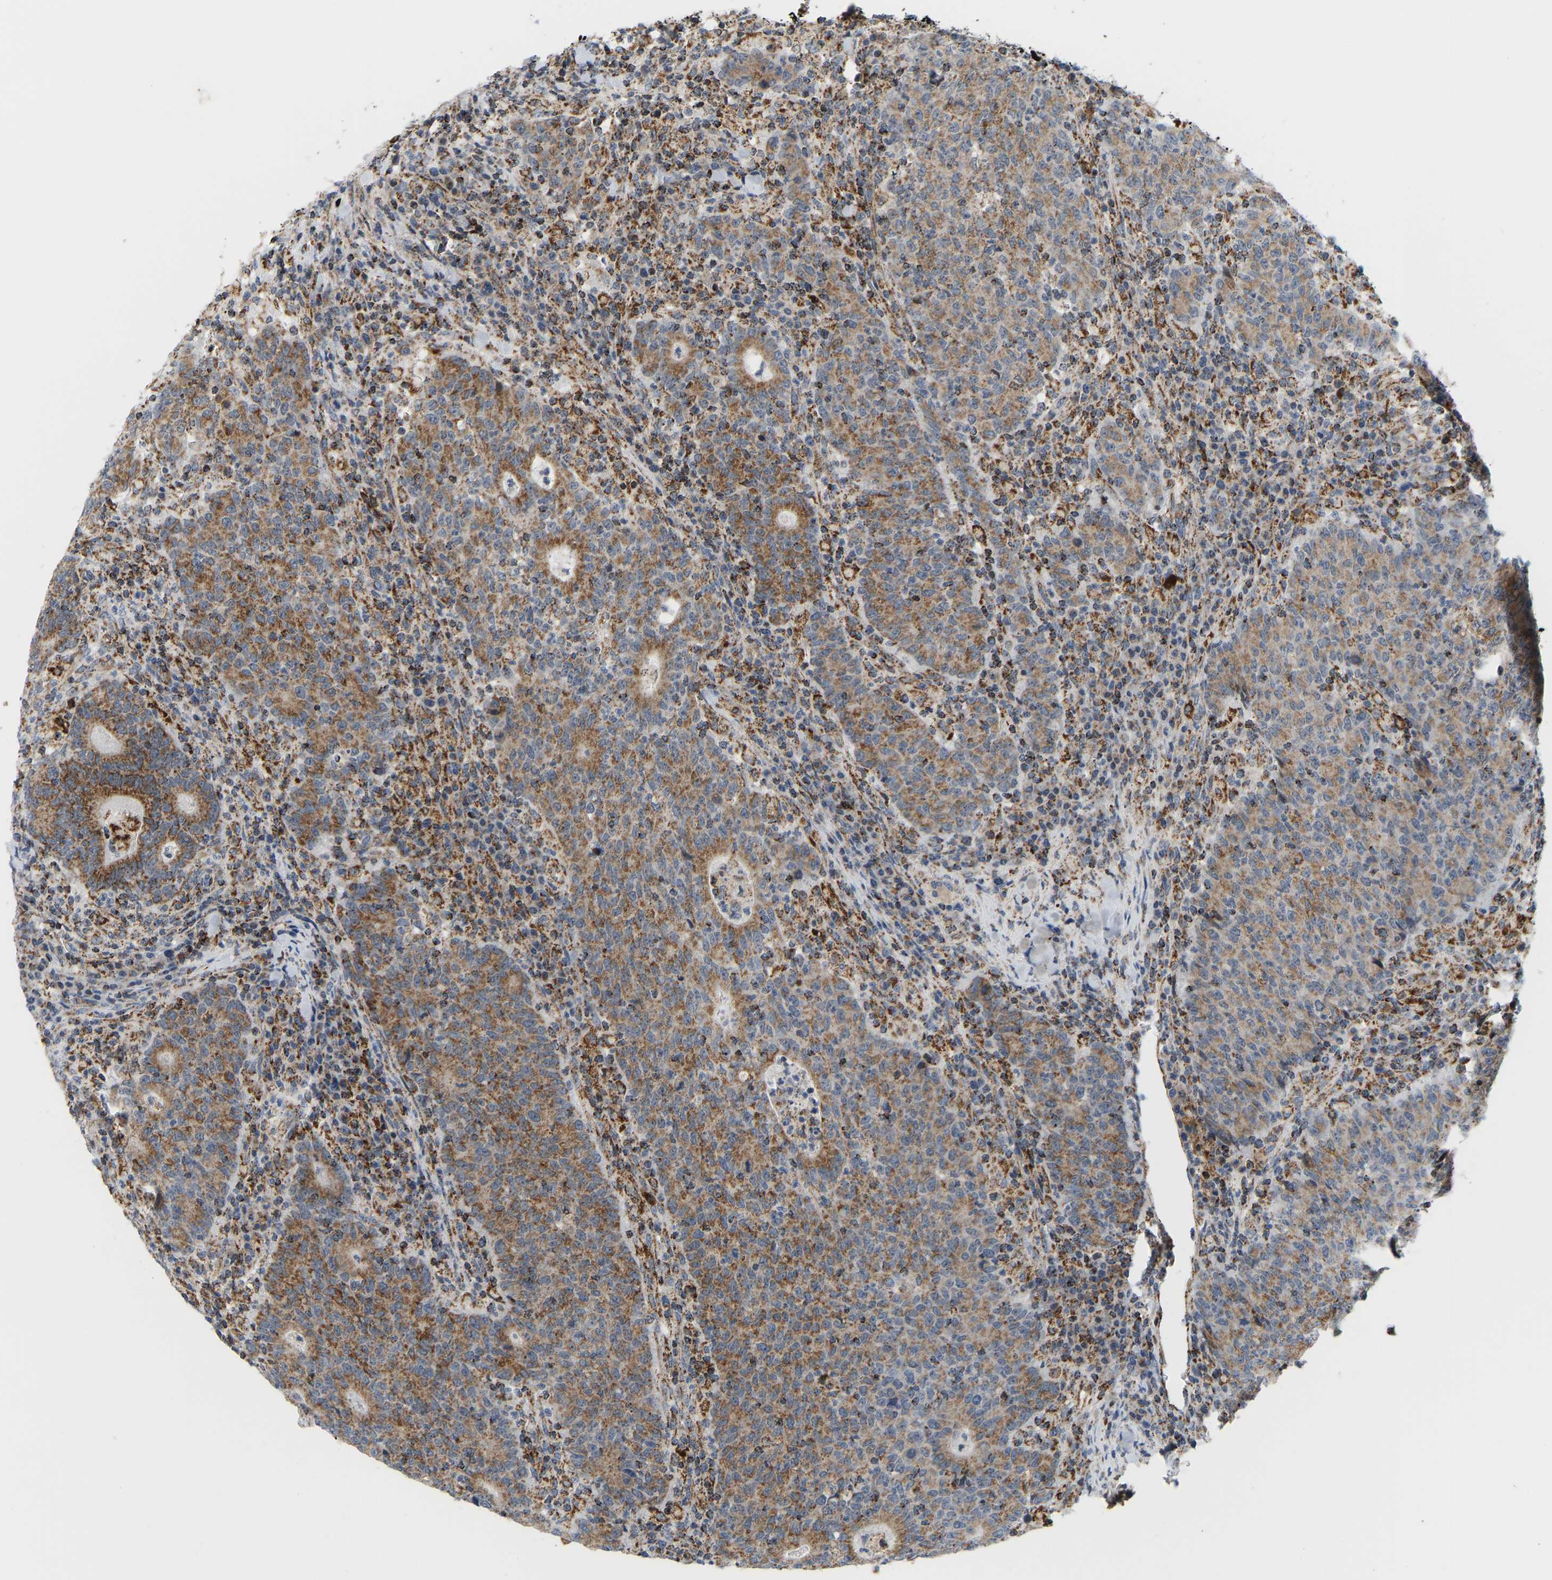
{"staining": {"intensity": "moderate", "quantity": ">75%", "location": "cytoplasmic/membranous"}, "tissue": "colorectal cancer", "cell_type": "Tumor cells", "image_type": "cancer", "snomed": [{"axis": "morphology", "description": "Adenocarcinoma, NOS"}, {"axis": "topography", "description": "Colon"}], "caption": "Protein staining of colorectal cancer (adenocarcinoma) tissue reveals moderate cytoplasmic/membranous positivity in approximately >75% of tumor cells.", "gene": "GPSM2", "patient": {"sex": "female", "age": 75}}